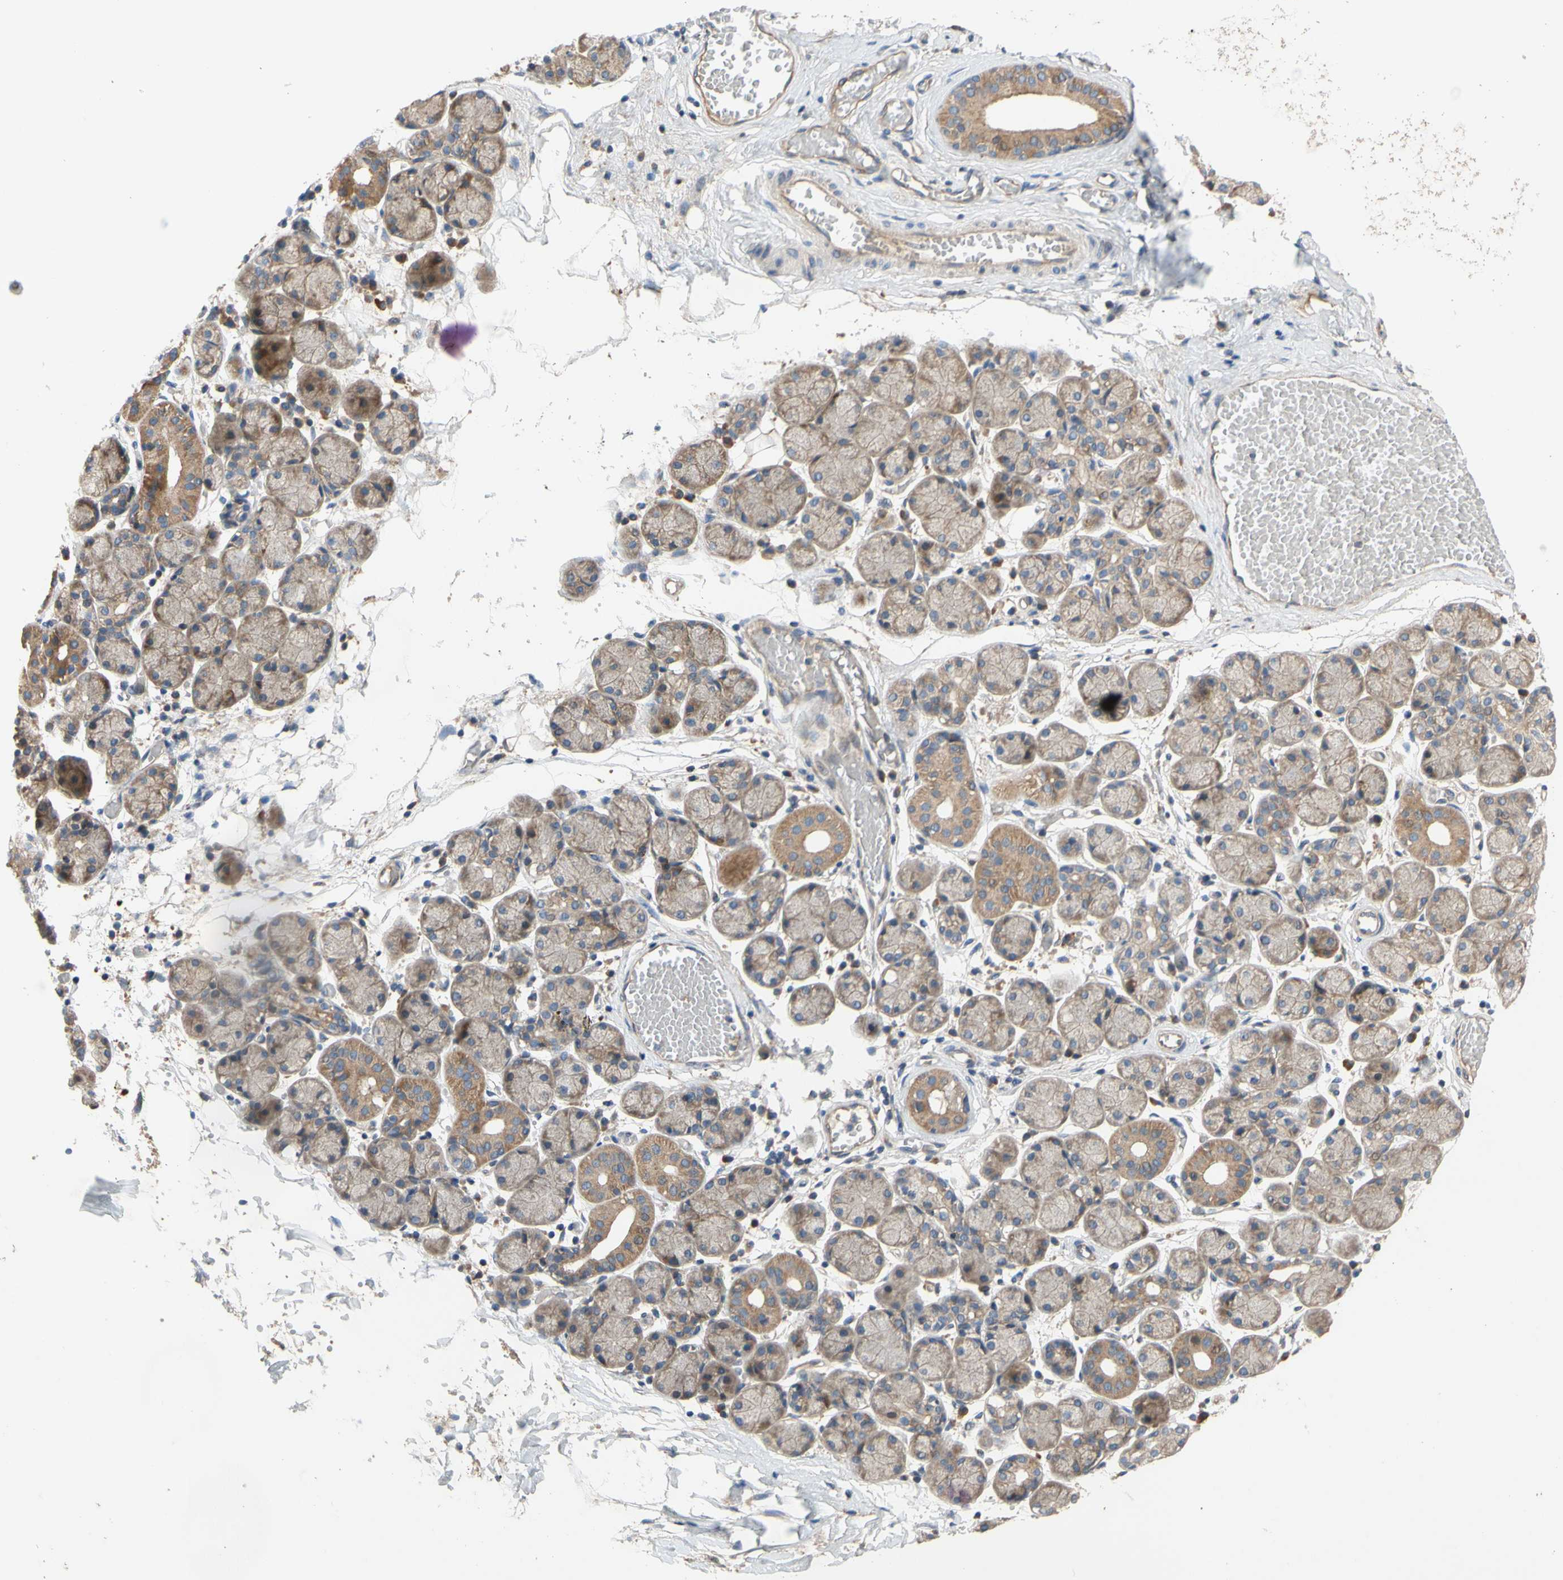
{"staining": {"intensity": "moderate", "quantity": "25%-75%", "location": "cytoplasmic/membranous"}, "tissue": "salivary gland", "cell_type": "Glandular cells", "image_type": "normal", "snomed": [{"axis": "morphology", "description": "Normal tissue, NOS"}, {"axis": "topography", "description": "Salivary gland"}], "caption": "Moderate cytoplasmic/membranous staining for a protein is seen in about 25%-75% of glandular cells of benign salivary gland using immunohistochemistry (IHC).", "gene": "MBTPS2", "patient": {"sex": "female", "age": 24}}